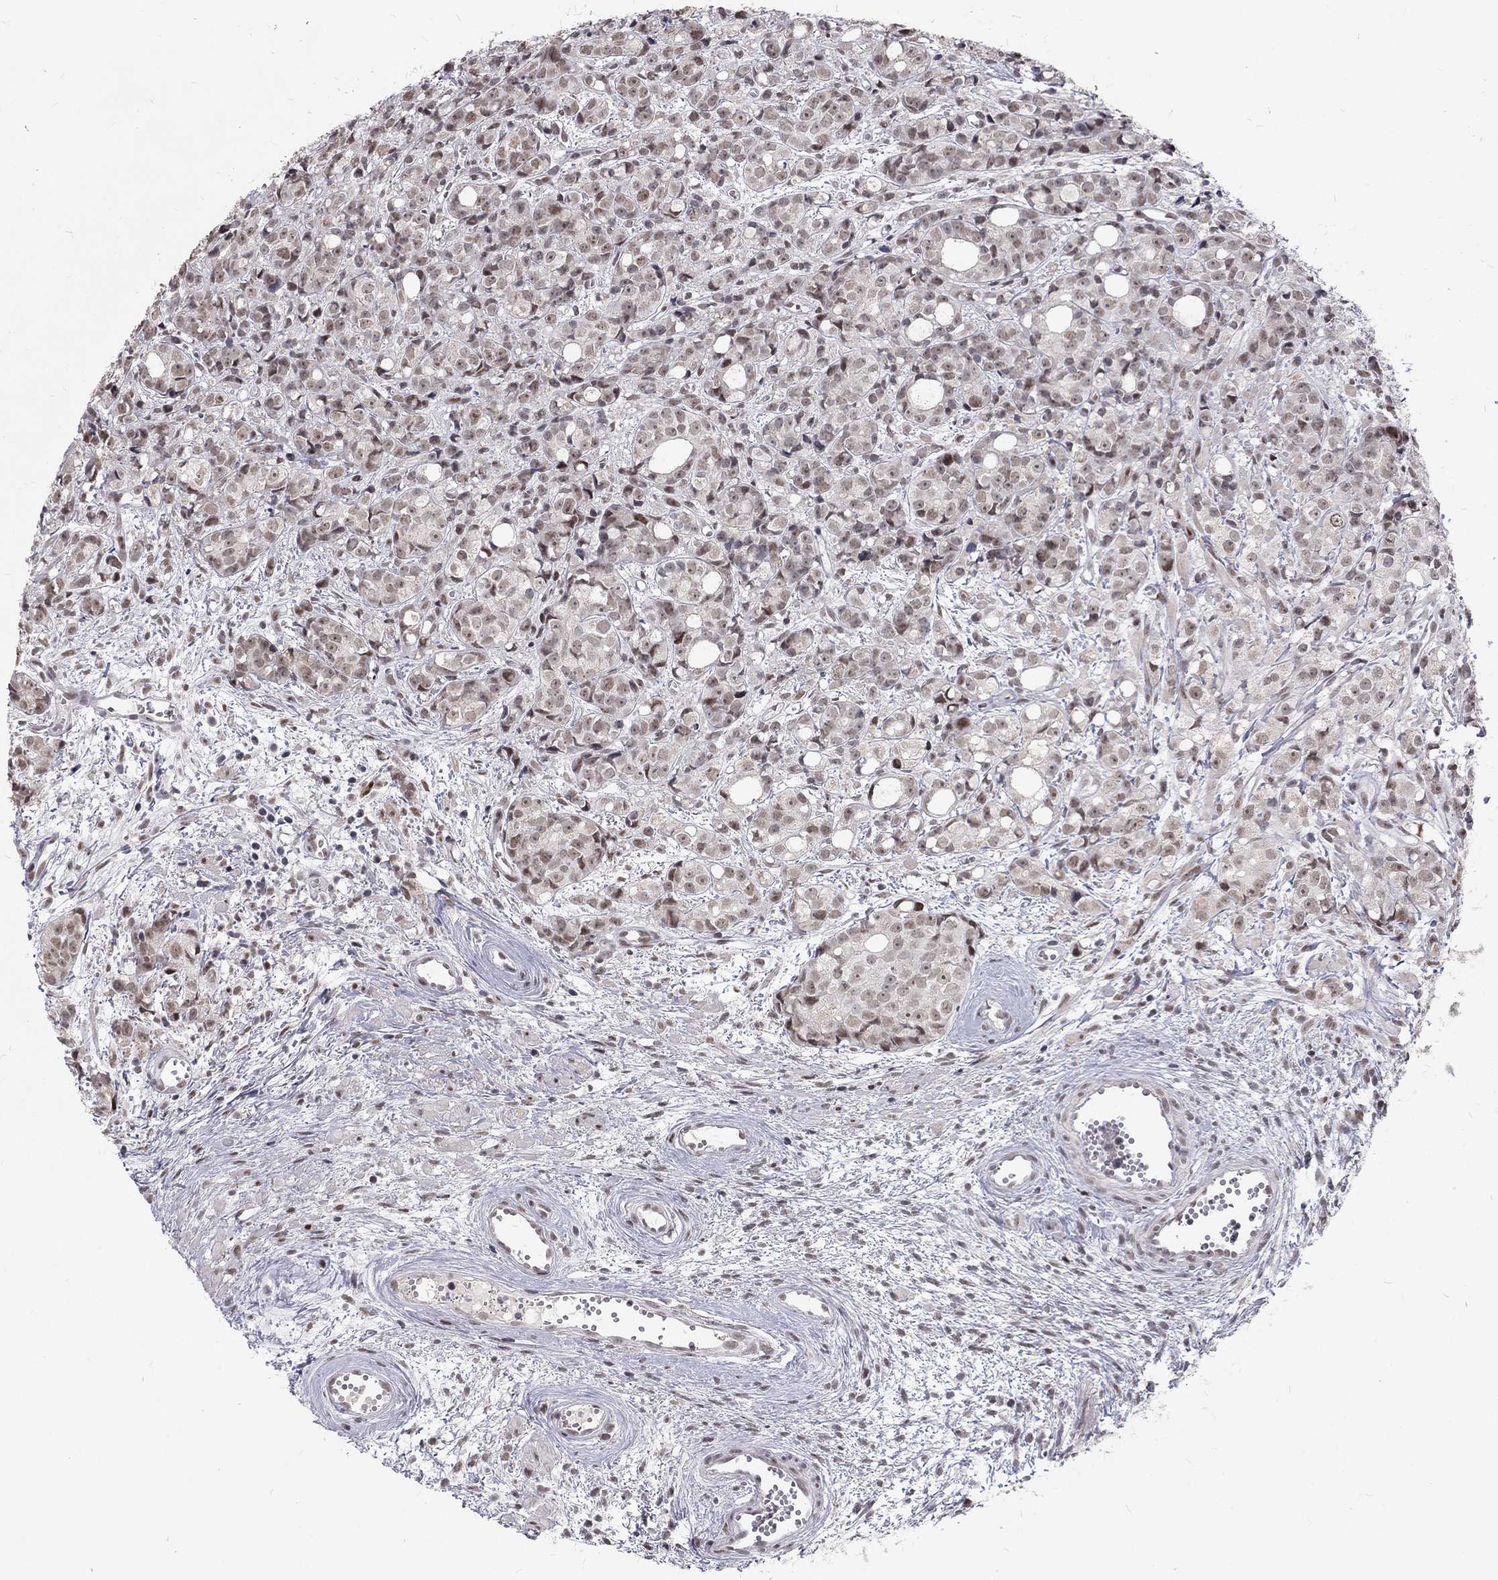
{"staining": {"intensity": "weak", "quantity": "<25%", "location": "nuclear"}, "tissue": "prostate cancer", "cell_type": "Tumor cells", "image_type": "cancer", "snomed": [{"axis": "morphology", "description": "Adenocarcinoma, Medium grade"}, {"axis": "topography", "description": "Prostate"}], "caption": "Image shows no protein expression in tumor cells of prostate adenocarcinoma (medium-grade) tissue.", "gene": "TCEAL1", "patient": {"sex": "male", "age": 74}}